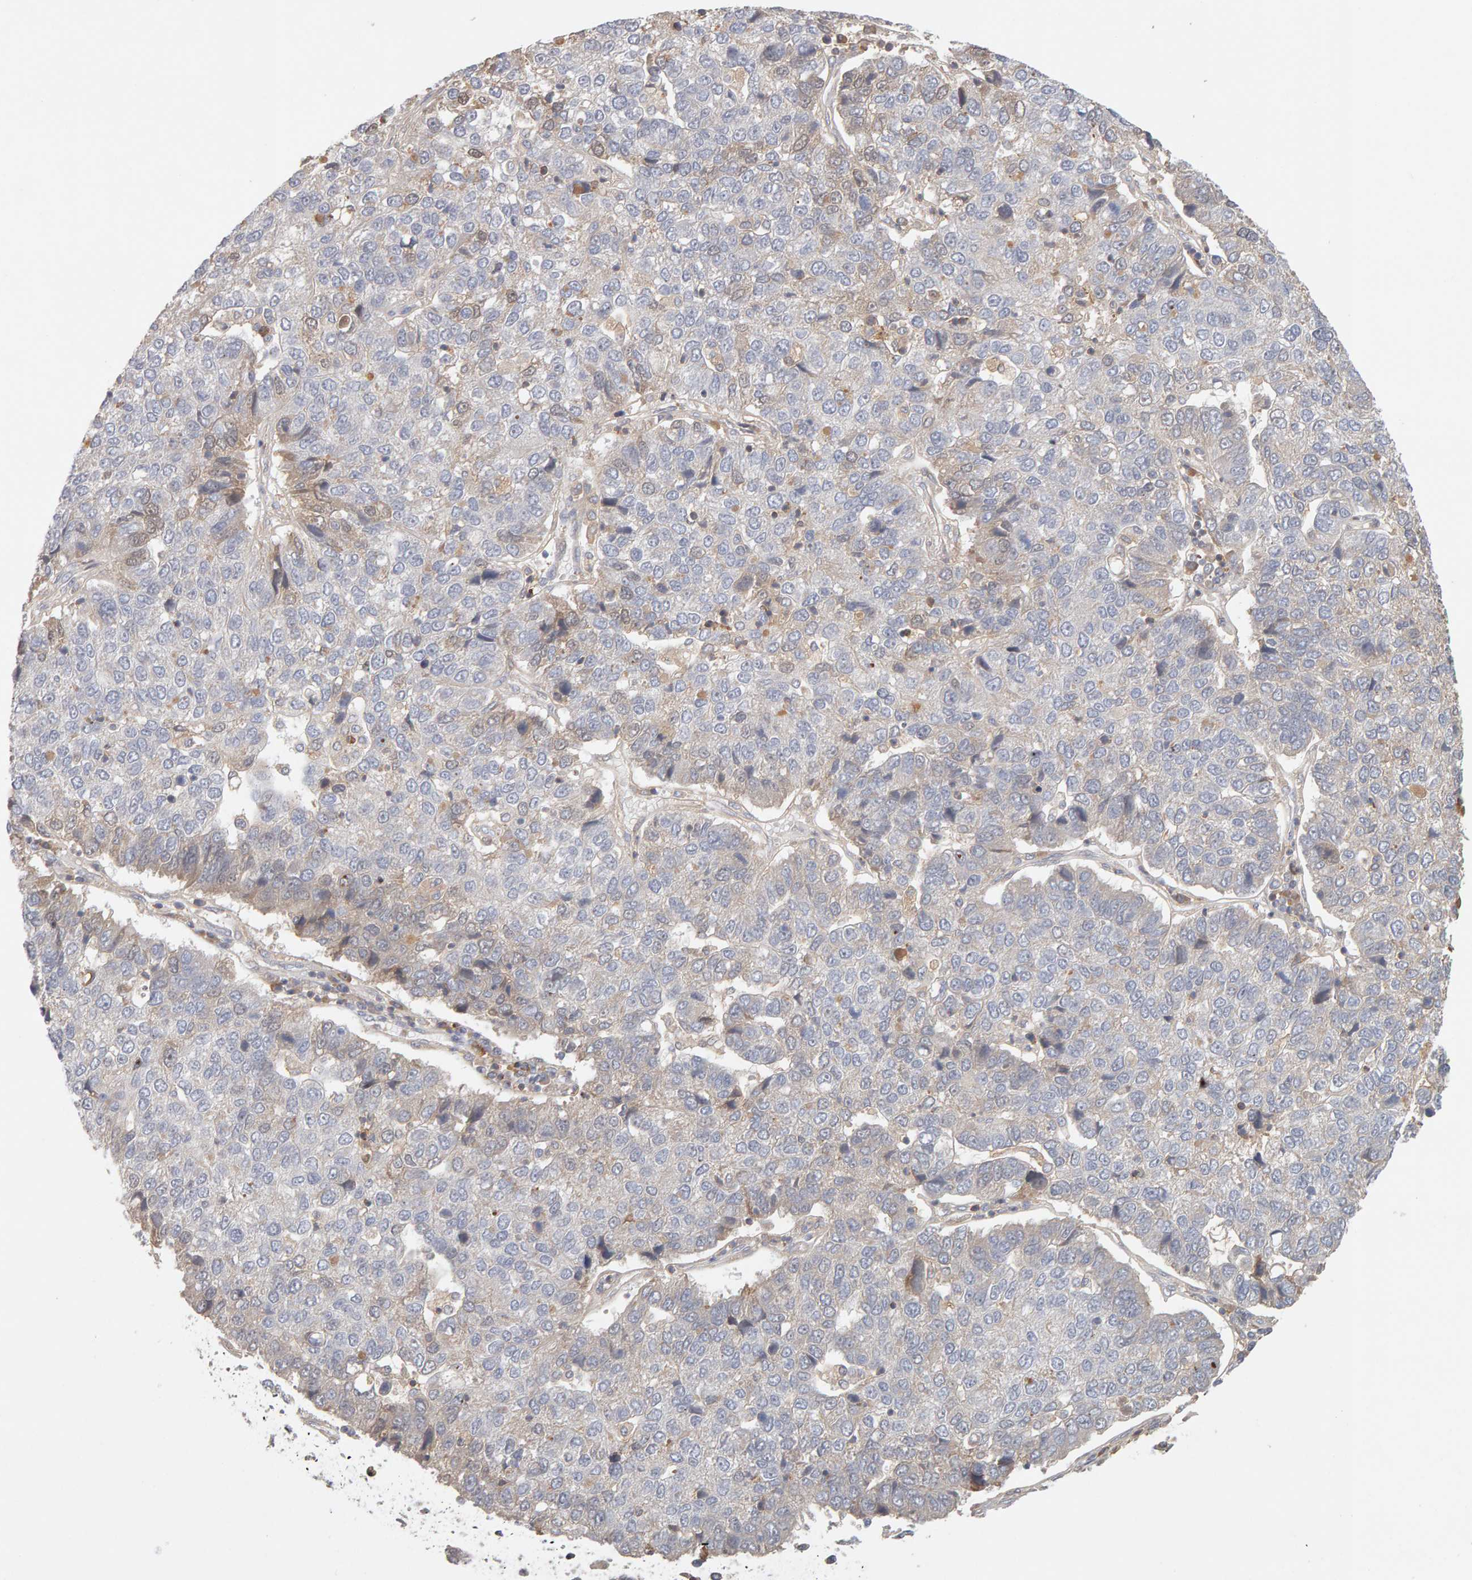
{"staining": {"intensity": "weak", "quantity": "<25%", "location": "cytoplasmic/membranous"}, "tissue": "pancreatic cancer", "cell_type": "Tumor cells", "image_type": "cancer", "snomed": [{"axis": "morphology", "description": "Adenocarcinoma, NOS"}, {"axis": "topography", "description": "Pancreas"}], "caption": "The photomicrograph shows no staining of tumor cells in pancreatic cancer.", "gene": "NUDCD1", "patient": {"sex": "female", "age": 61}}